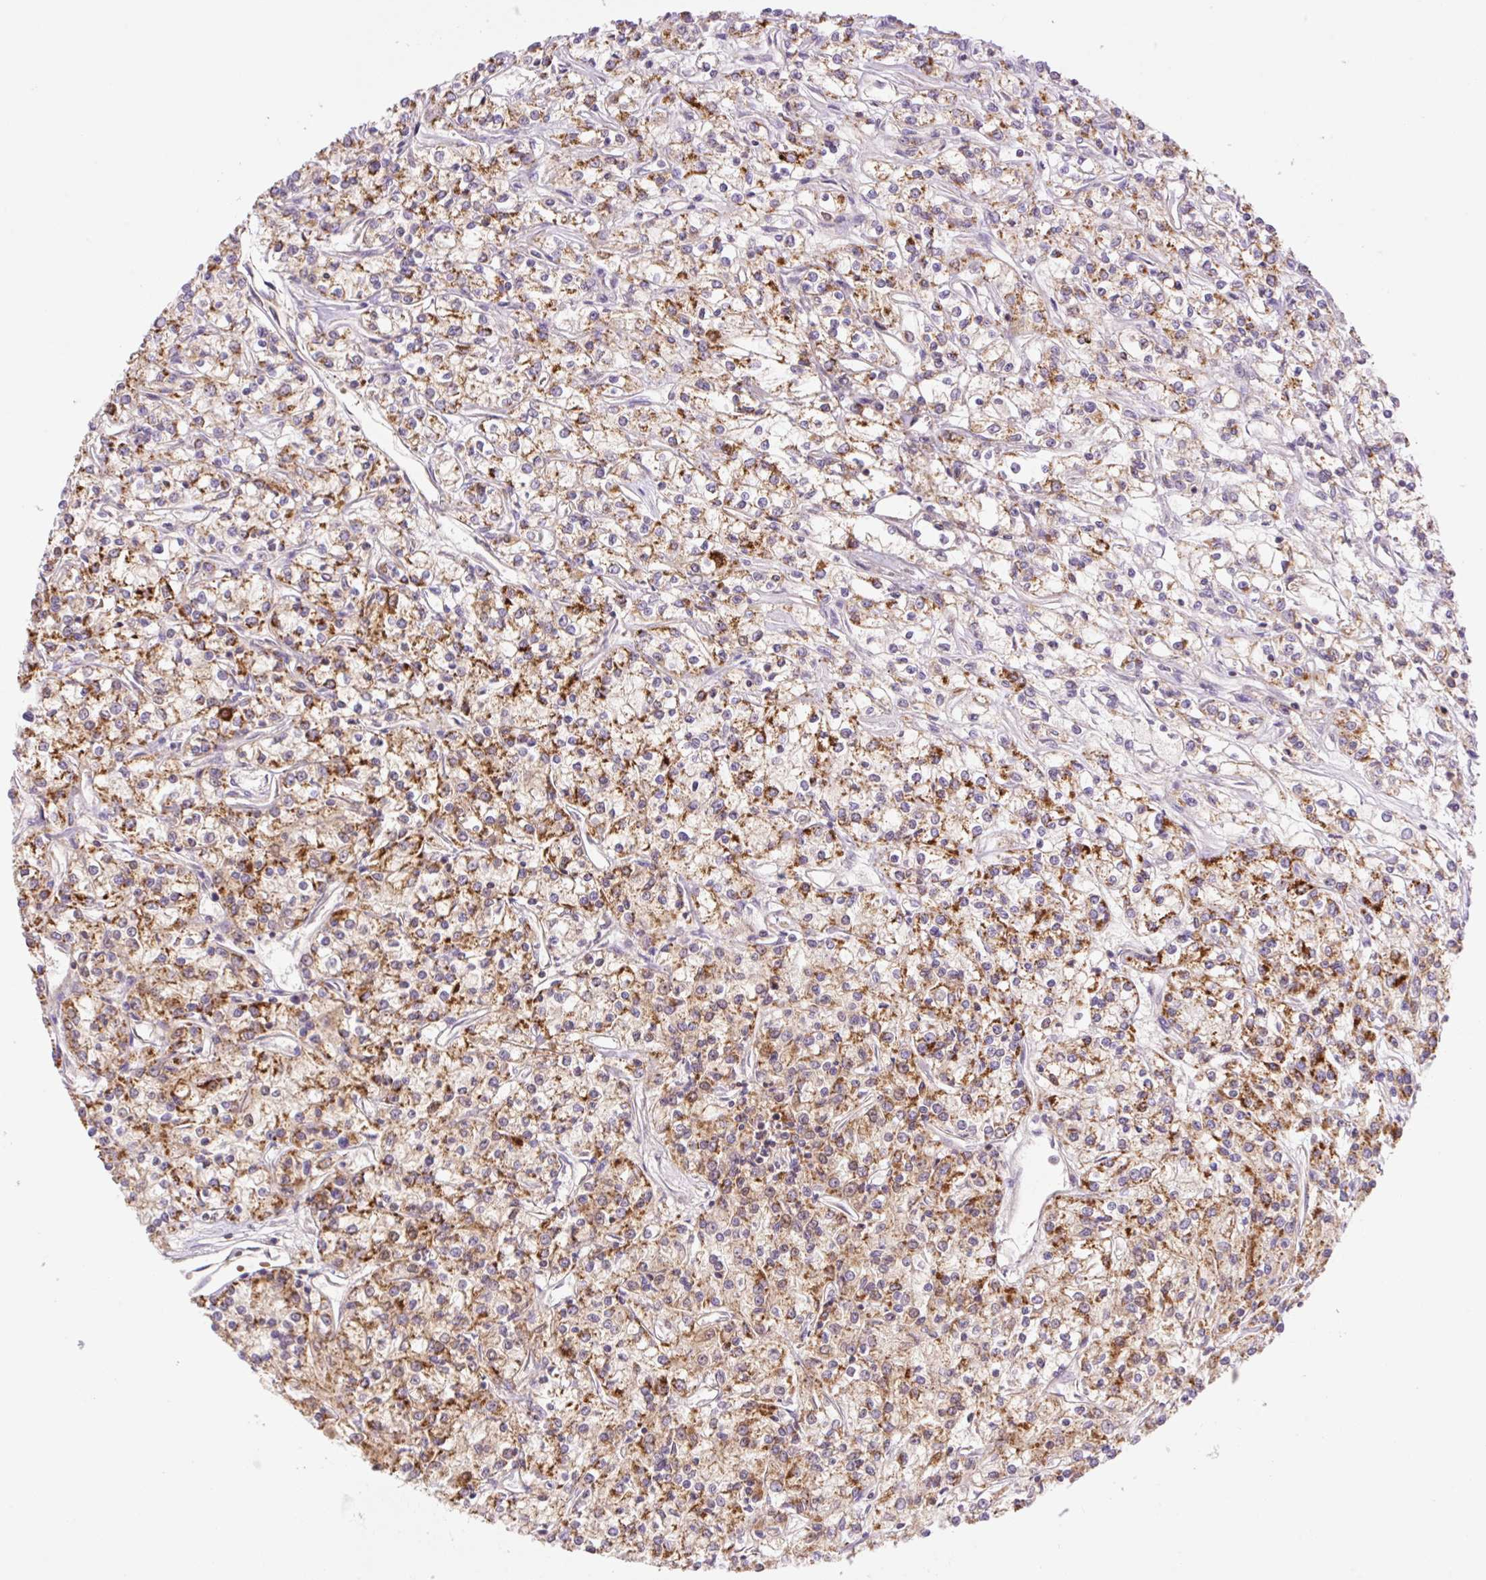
{"staining": {"intensity": "strong", "quantity": "25%-75%", "location": "cytoplasmic/membranous"}, "tissue": "renal cancer", "cell_type": "Tumor cells", "image_type": "cancer", "snomed": [{"axis": "morphology", "description": "Adenocarcinoma, NOS"}, {"axis": "topography", "description": "Kidney"}], "caption": "Adenocarcinoma (renal) stained with immunohistochemistry (IHC) exhibits strong cytoplasmic/membranous staining in approximately 25%-75% of tumor cells.", "gene": "GOSR2", "patient": {"sex": "female", "age": 59}}